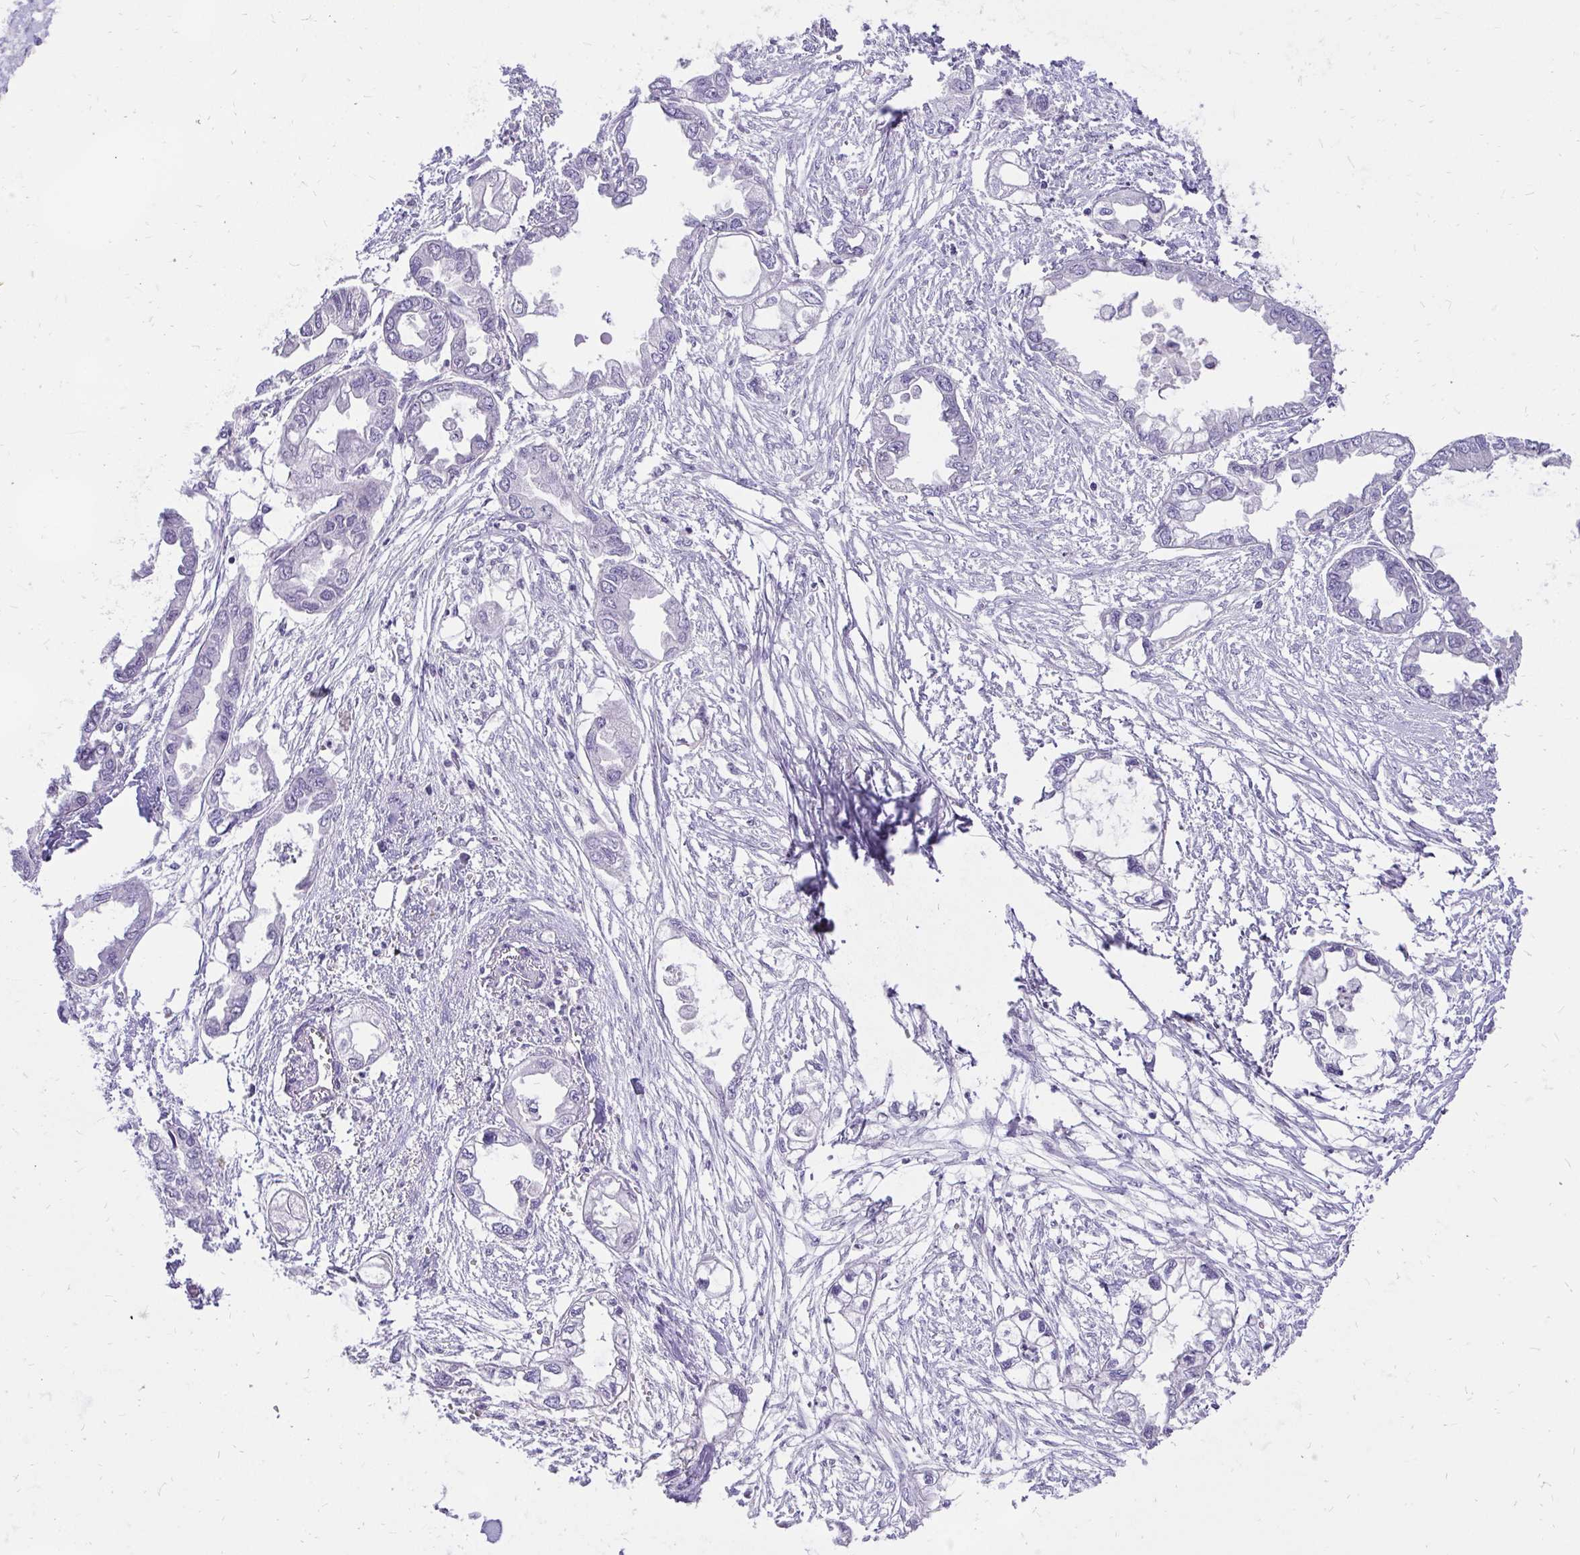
{"staining": {"intensity": "negative", "quantity": "none", "location": "none"}, "tissue": "endometrial cancer", "cell_type": "Tumor cells", "image_type": "cancer", "snomed": [{"axis": "morphology", "description": "Adenocarcinoma, NOS"}, {"axis": "morphology", "description": "Adenocarcinoma, metastatic, NOS"}, {"axis": "topography", "description": "Adipose tissue"}, {"axis": "topography", "description": "Endometrium"}], "caption": "DAB immunohistochemical staining of endometrial metastatic adenocarcinoma reveals no significant positivity in tumor cells.", "gene": "ZNF860", "patient": {"sex": "female", "age": 67}}